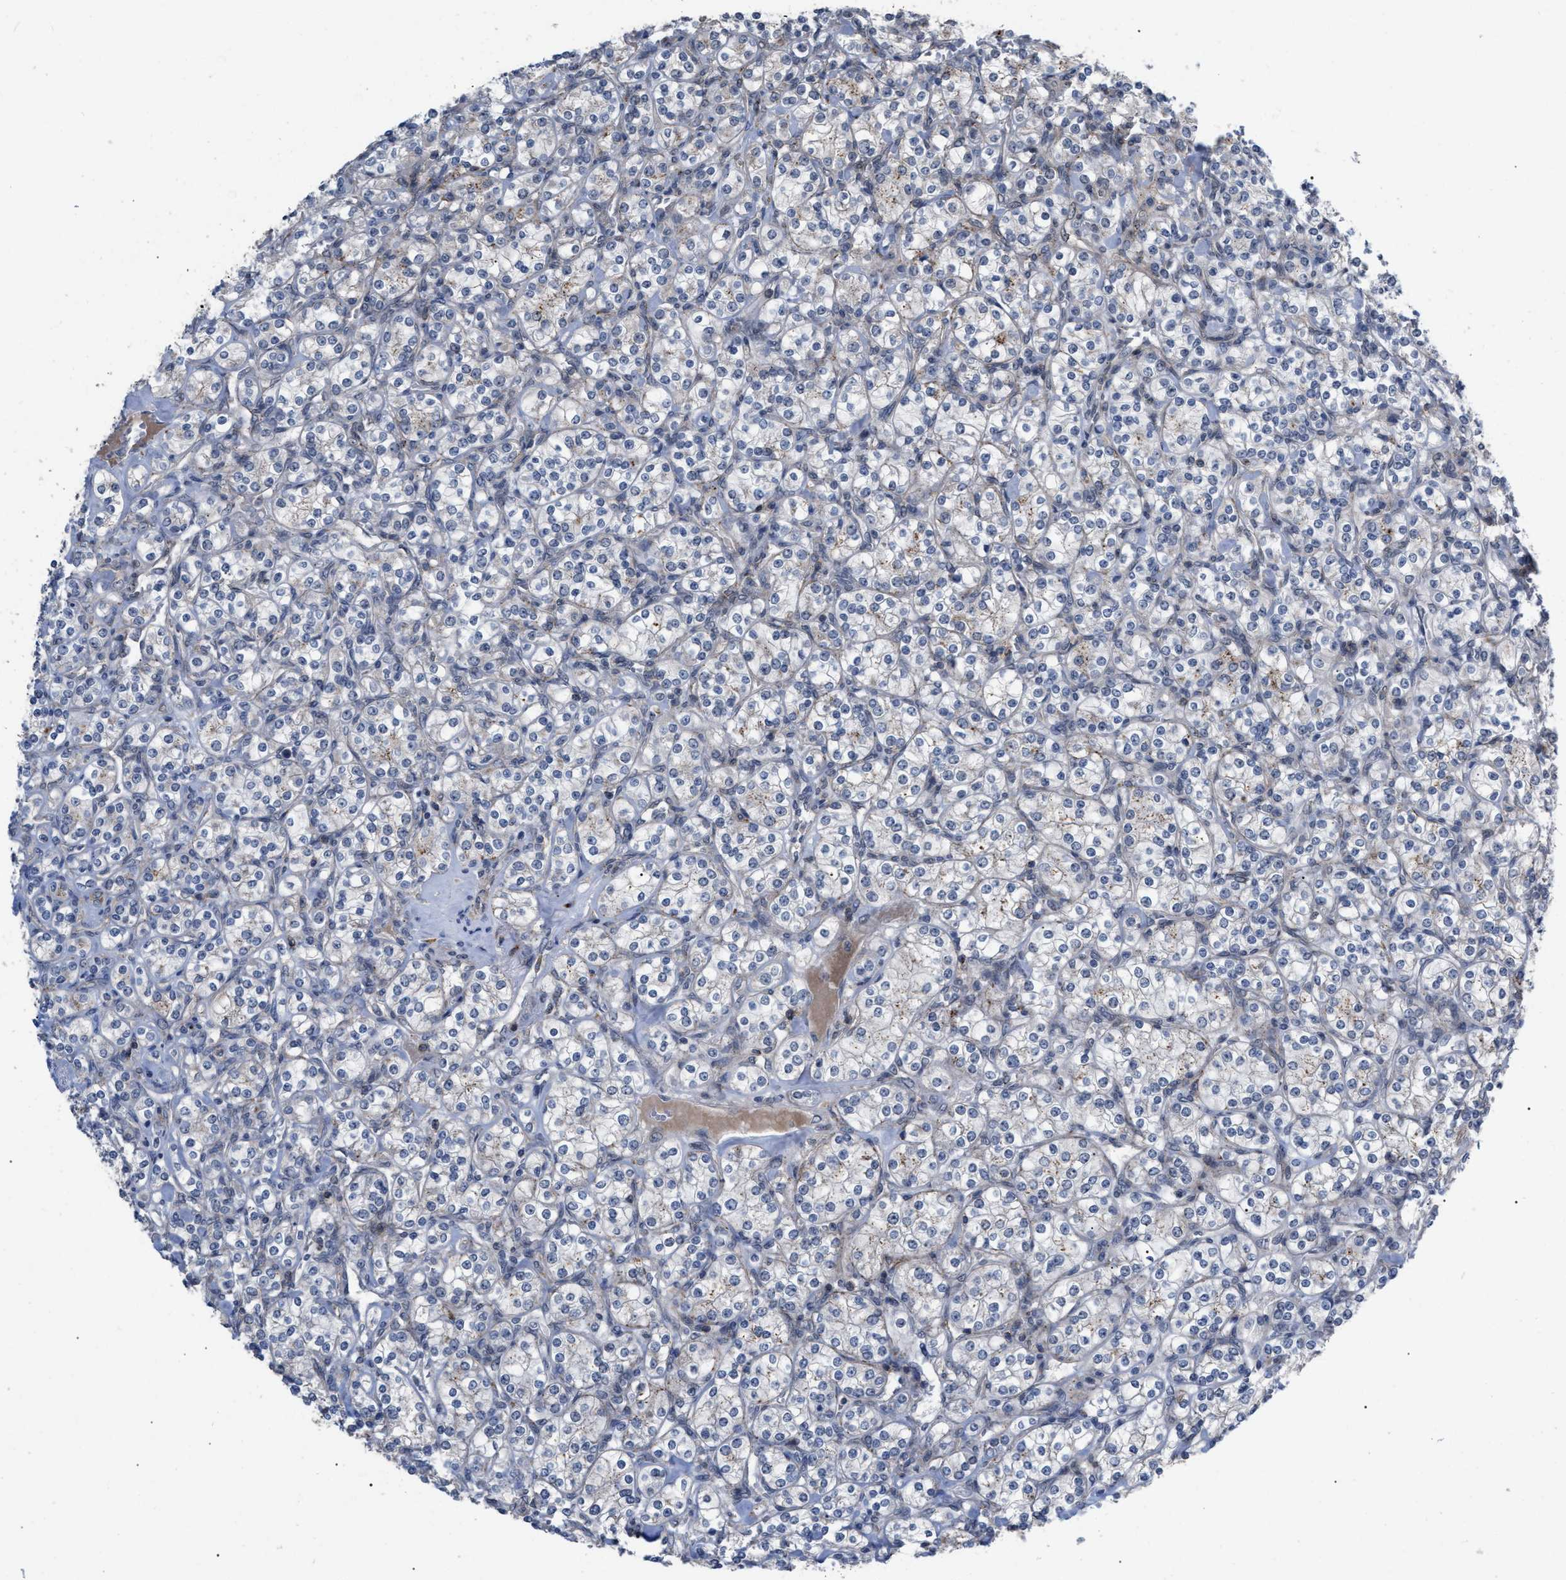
{"staining": {"intensity": "weak", "quantity": "<25%", "location": "cytoplasmic/membranous"}, "tissue": "renal cancer", "cell_type": "Tumor cells", "image_type": "cancer", "snomed": [{"axis": "morphology", "description": "Adenocarcinoma, NOS"}, {"axis": "topography", "description": "Kidney"}], "caption": "Immunohistochemical staining of renal cancer (adenocarcinoma) reveals no significant positivity in tumor cells.", "gene": "UPF1", "patient": {"sex": "male", "age": 77}}